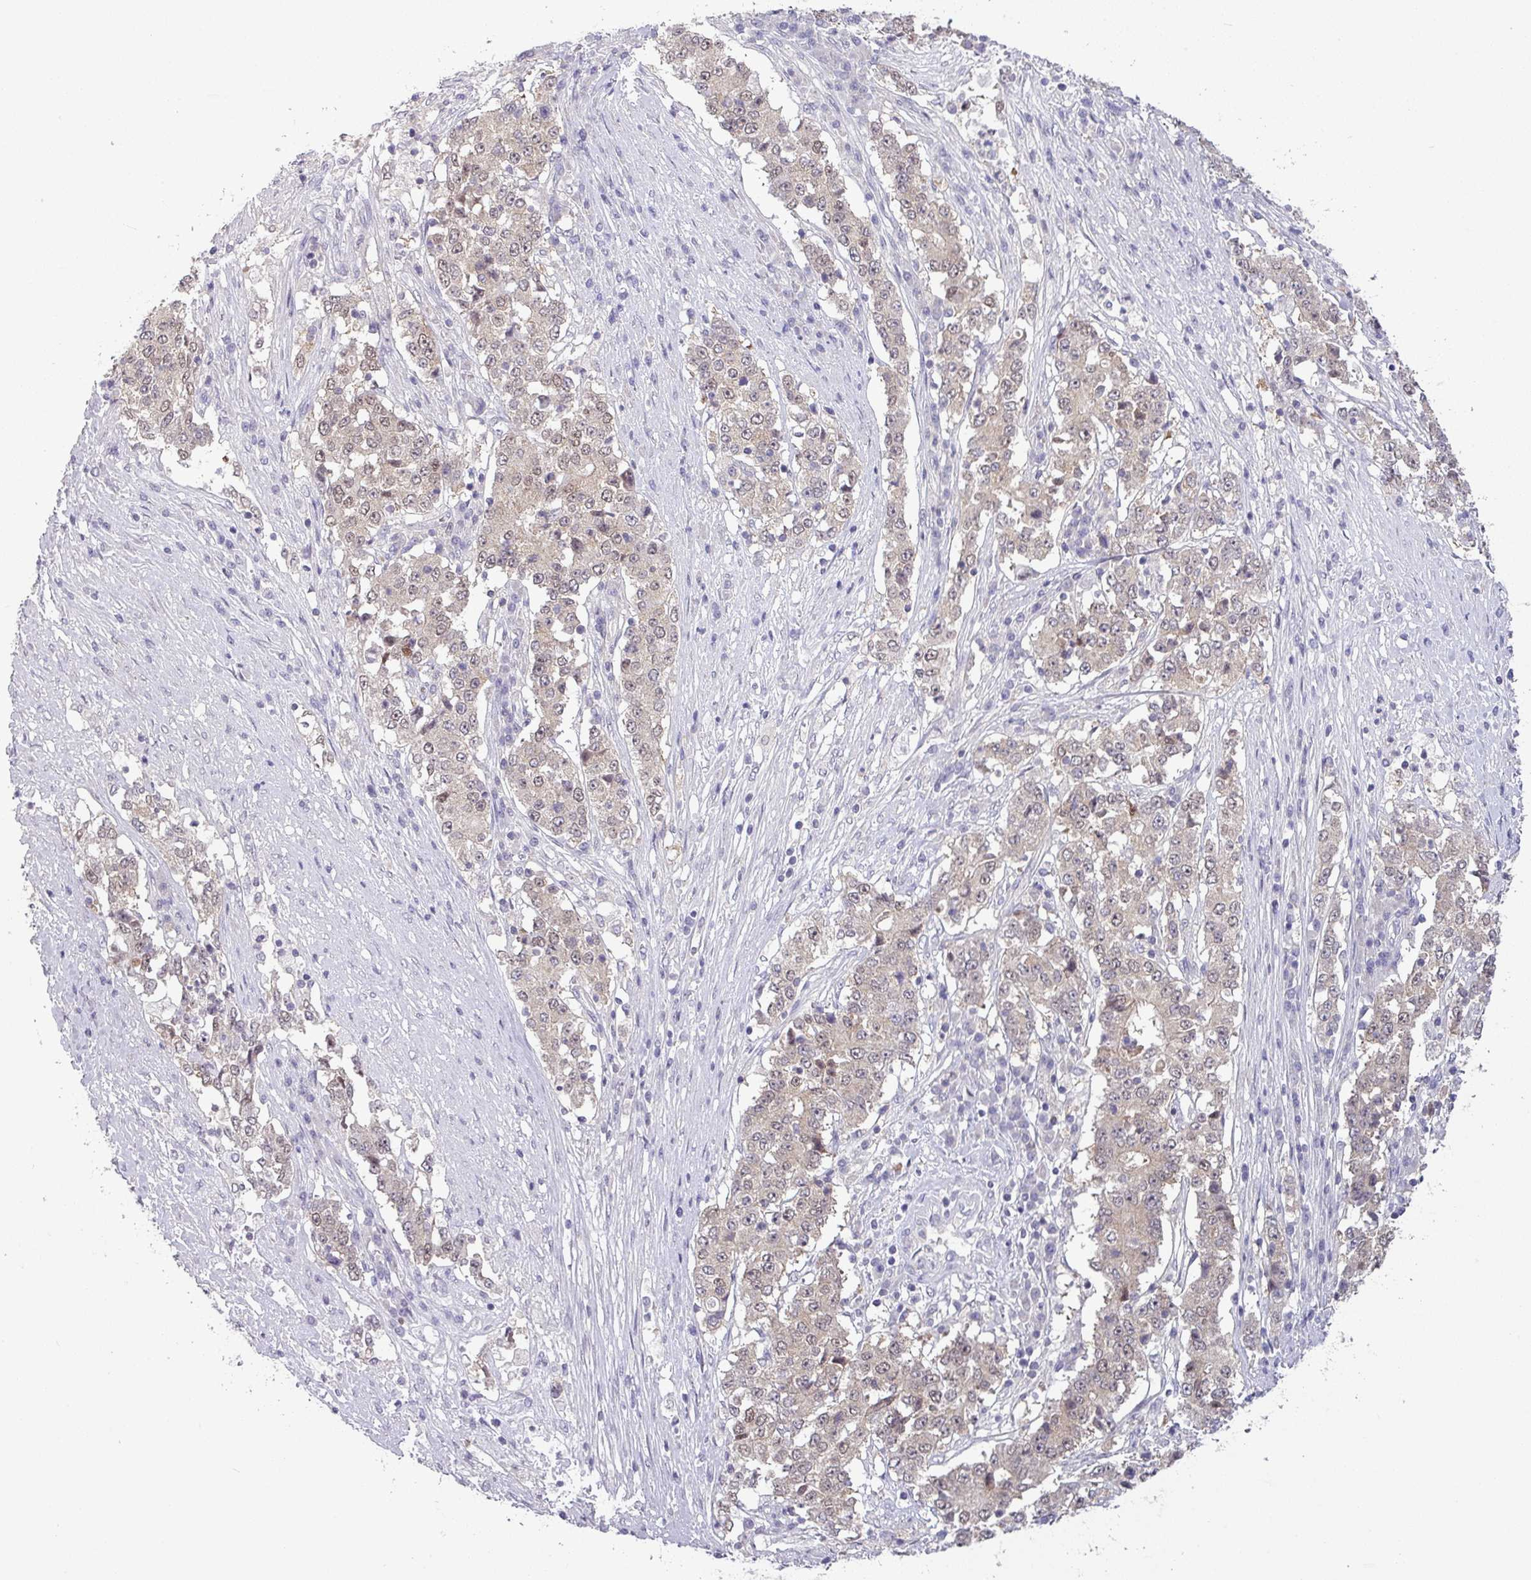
{"staining": {"intensity": "weak", "quantity": ">75%", "location": "nuclear"}, "tissue": "stomach cancer", "cell_type": "Tumor cells", "image_type": "cancer", "snomed": [{"axis": "morphology", "description": "Adenocarcinoma, NOS"}, {"axis": "topography", "description": "Stomach"}], "caption": "DAB immunohistochemical staining of human stomach cancer reveals weak nuclear protein staining in approximately >75% of tumor cells.", "gene": "TTLL12", "patient": {"sex": "male", "age": 59}}